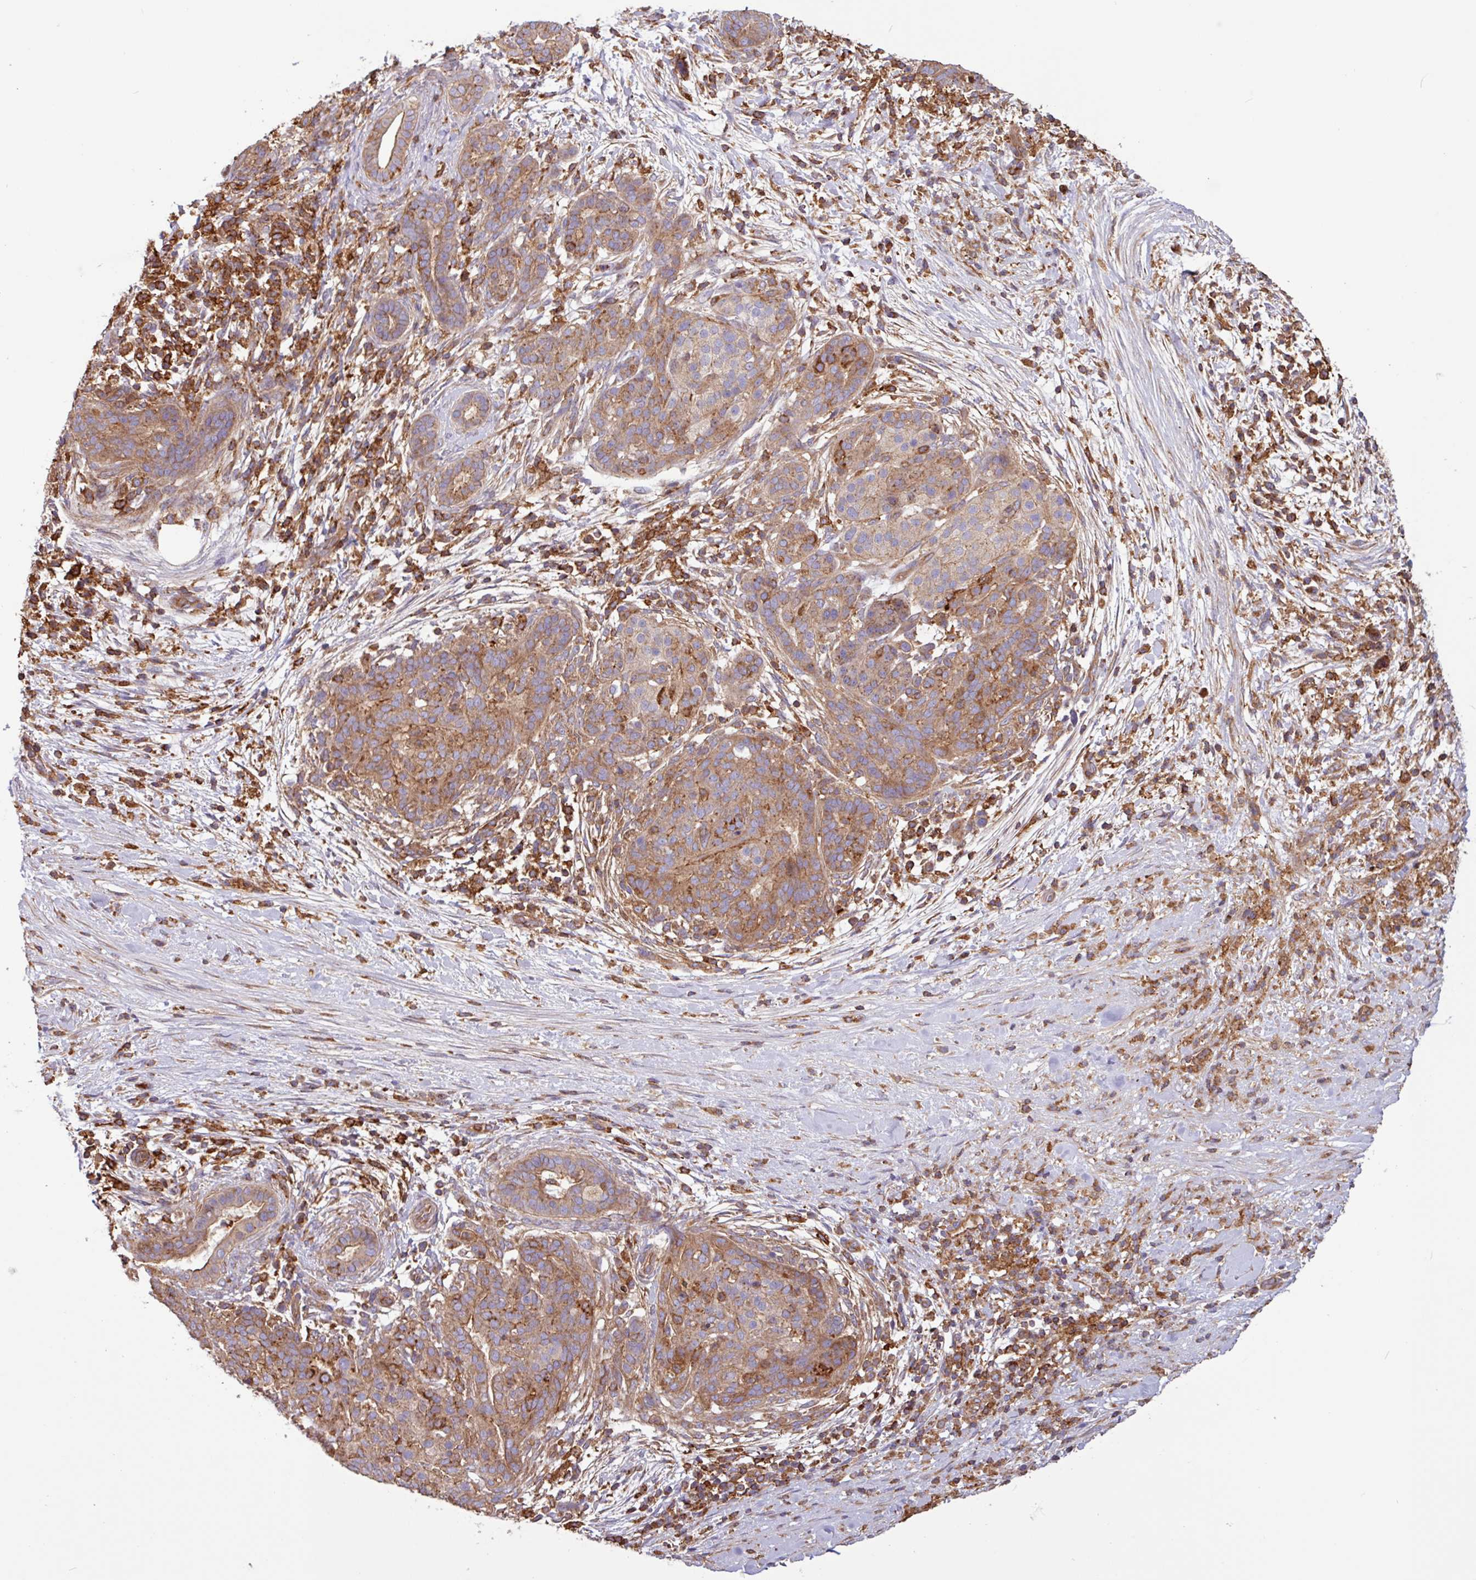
{"staining": {"intensity": "moderate", "quantity": ">75%", "location": "cytoplasmic/membranous"}, "tissue": "pancreatic cancer", "cell_type": "Tumor cells", "image_type": "cancer", "snomed": [{"axis": "morphology", "description": "Adenocarcinoma, NOS"}, {"axis": "topography", "description": "Pancreas"}], "caption": "Tumor cells demonstrate moderate cytoplasmic/membranous positivity in about >75% of cells in pancreatic cancer (adenocarcinoma).", "gene": "ACTR3", "patient": {"sex": "male", "age": 44}}